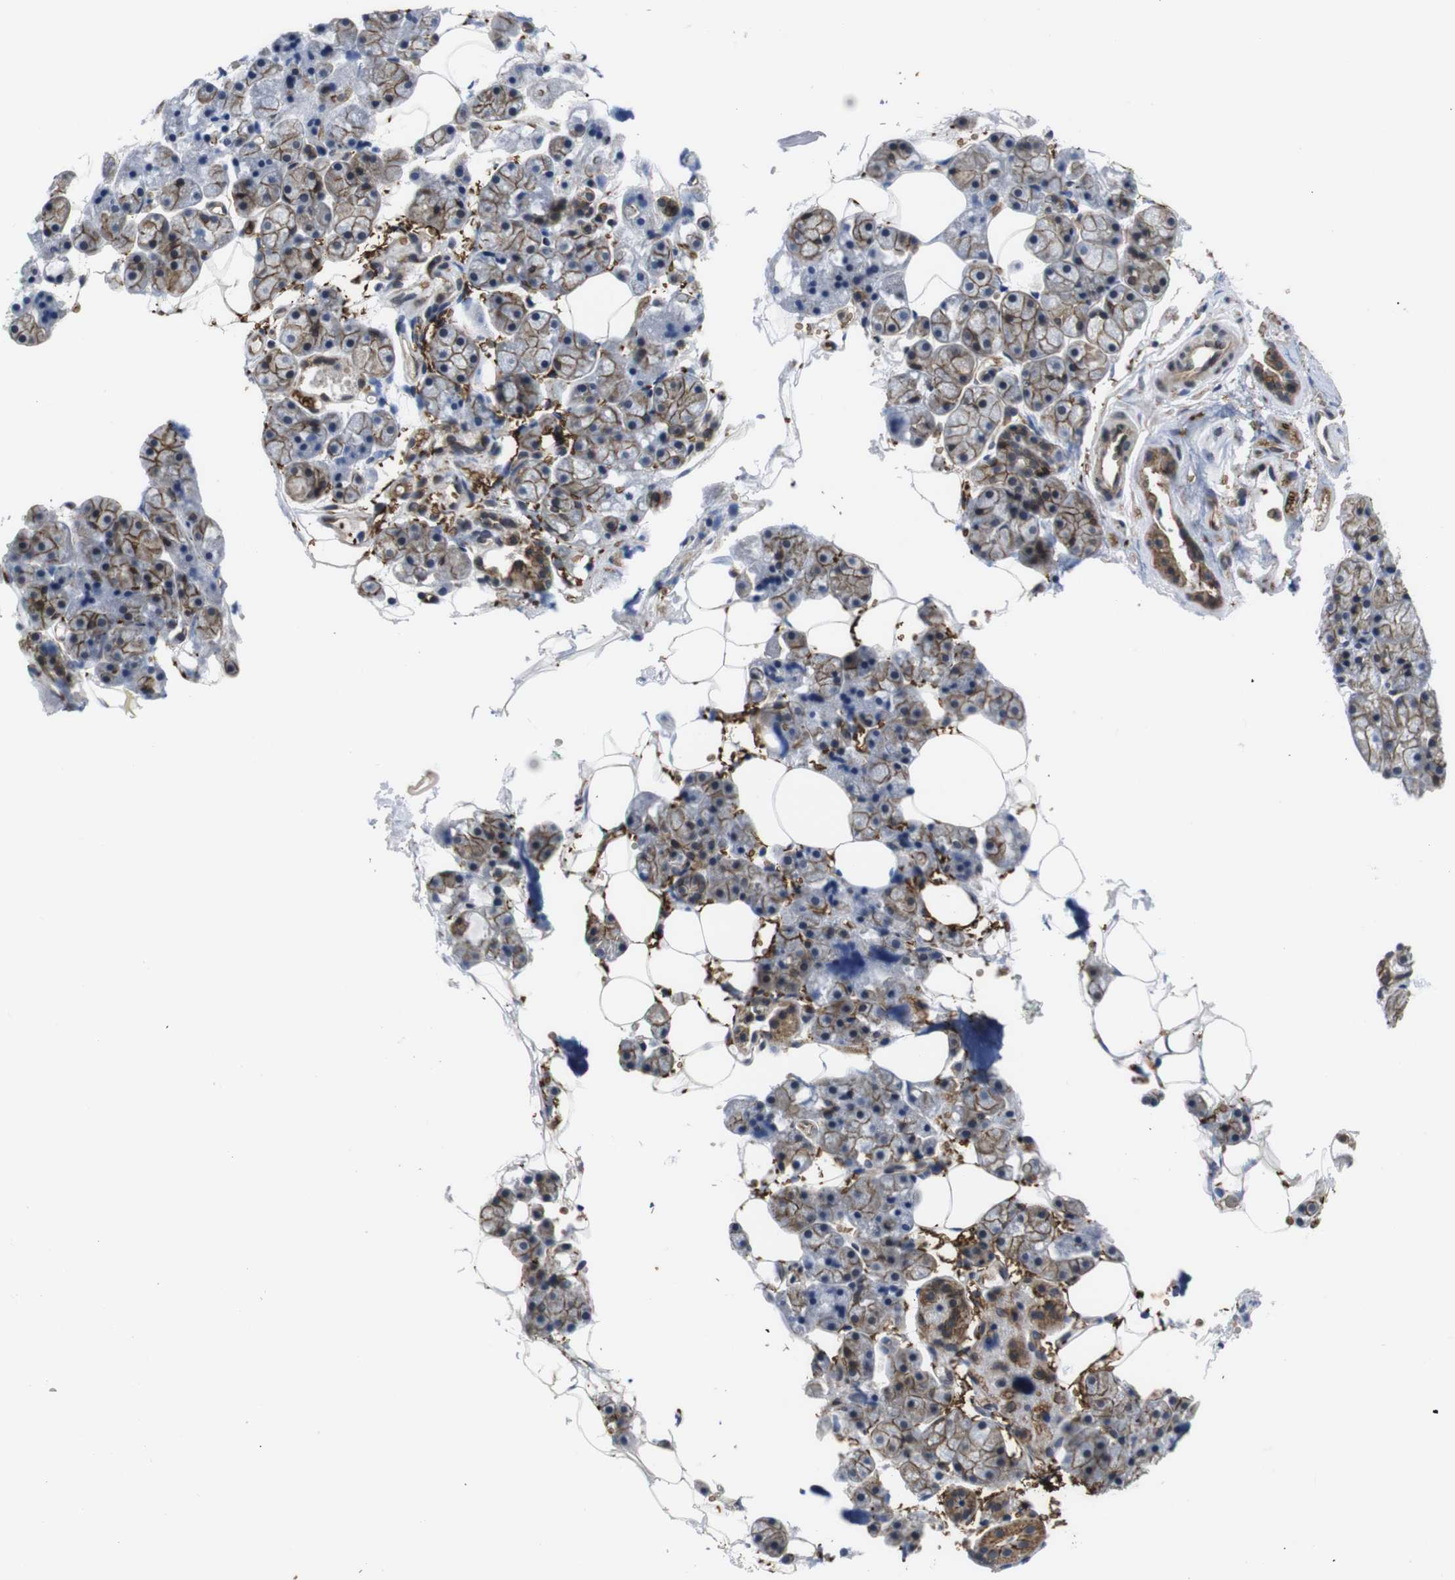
{"staining": {"intensity": "moderate", "quantity": "25%-75%", "location": "cytoplasmic/membranous"}, "tissue": "salivary gland", "cell_type": "Glandular cells", "image_type": "normal", "snomed": [{"axis": "morphology", "description": "Normal tissue, NOS"}, {"axis": "topography", "description": "Salivary gland"}], "caption": "Protein staining of normal salivary gland reveals moderate cytoplasmic/membranous positivity in approximately 25%-75% of glandular cells.", "gene": "SOCS3", "patient": {"sex": "male", "age": 62}}